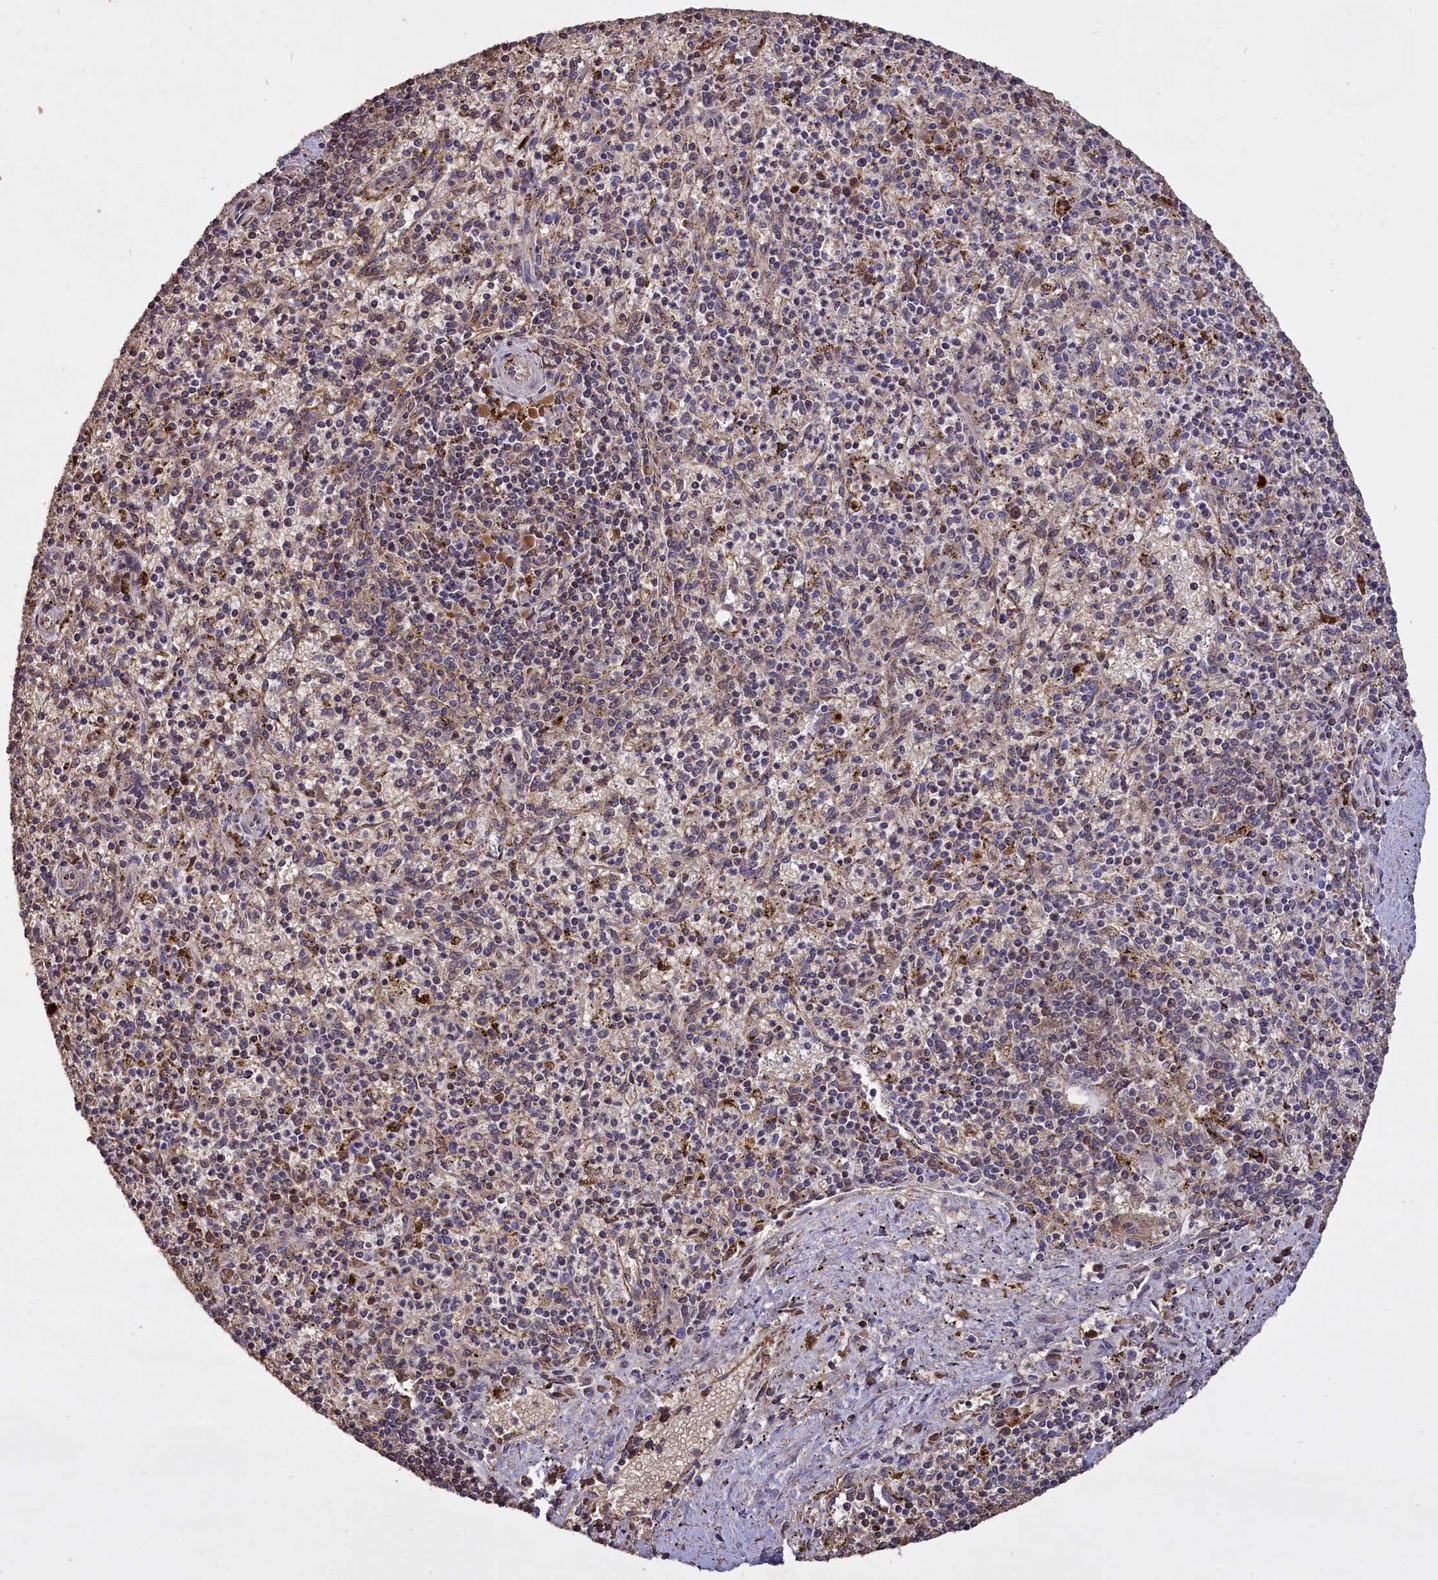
{"staining": {"intensity": "weak", "quantity": "<25%", "location": "cytoplasmic/membranous"}, "tissue": "spleen", "cell_type": "Cells in red pulp", "image_type": "normal", "snomed": [{"axis": "morphology", "description": "Normal tissue, NOS"}, {"axis": "topography", "description": "Spleen"}], "caption": "Immunohistochemistry (IHC) histopathology image of normal spleen: human spleen stained with DAB (3,3'-diaminobenzidine) displays no significant protein expression in cells in red pulp.", "gene": "CLRN2", "patient": {"sex": "male", "age": 72}}